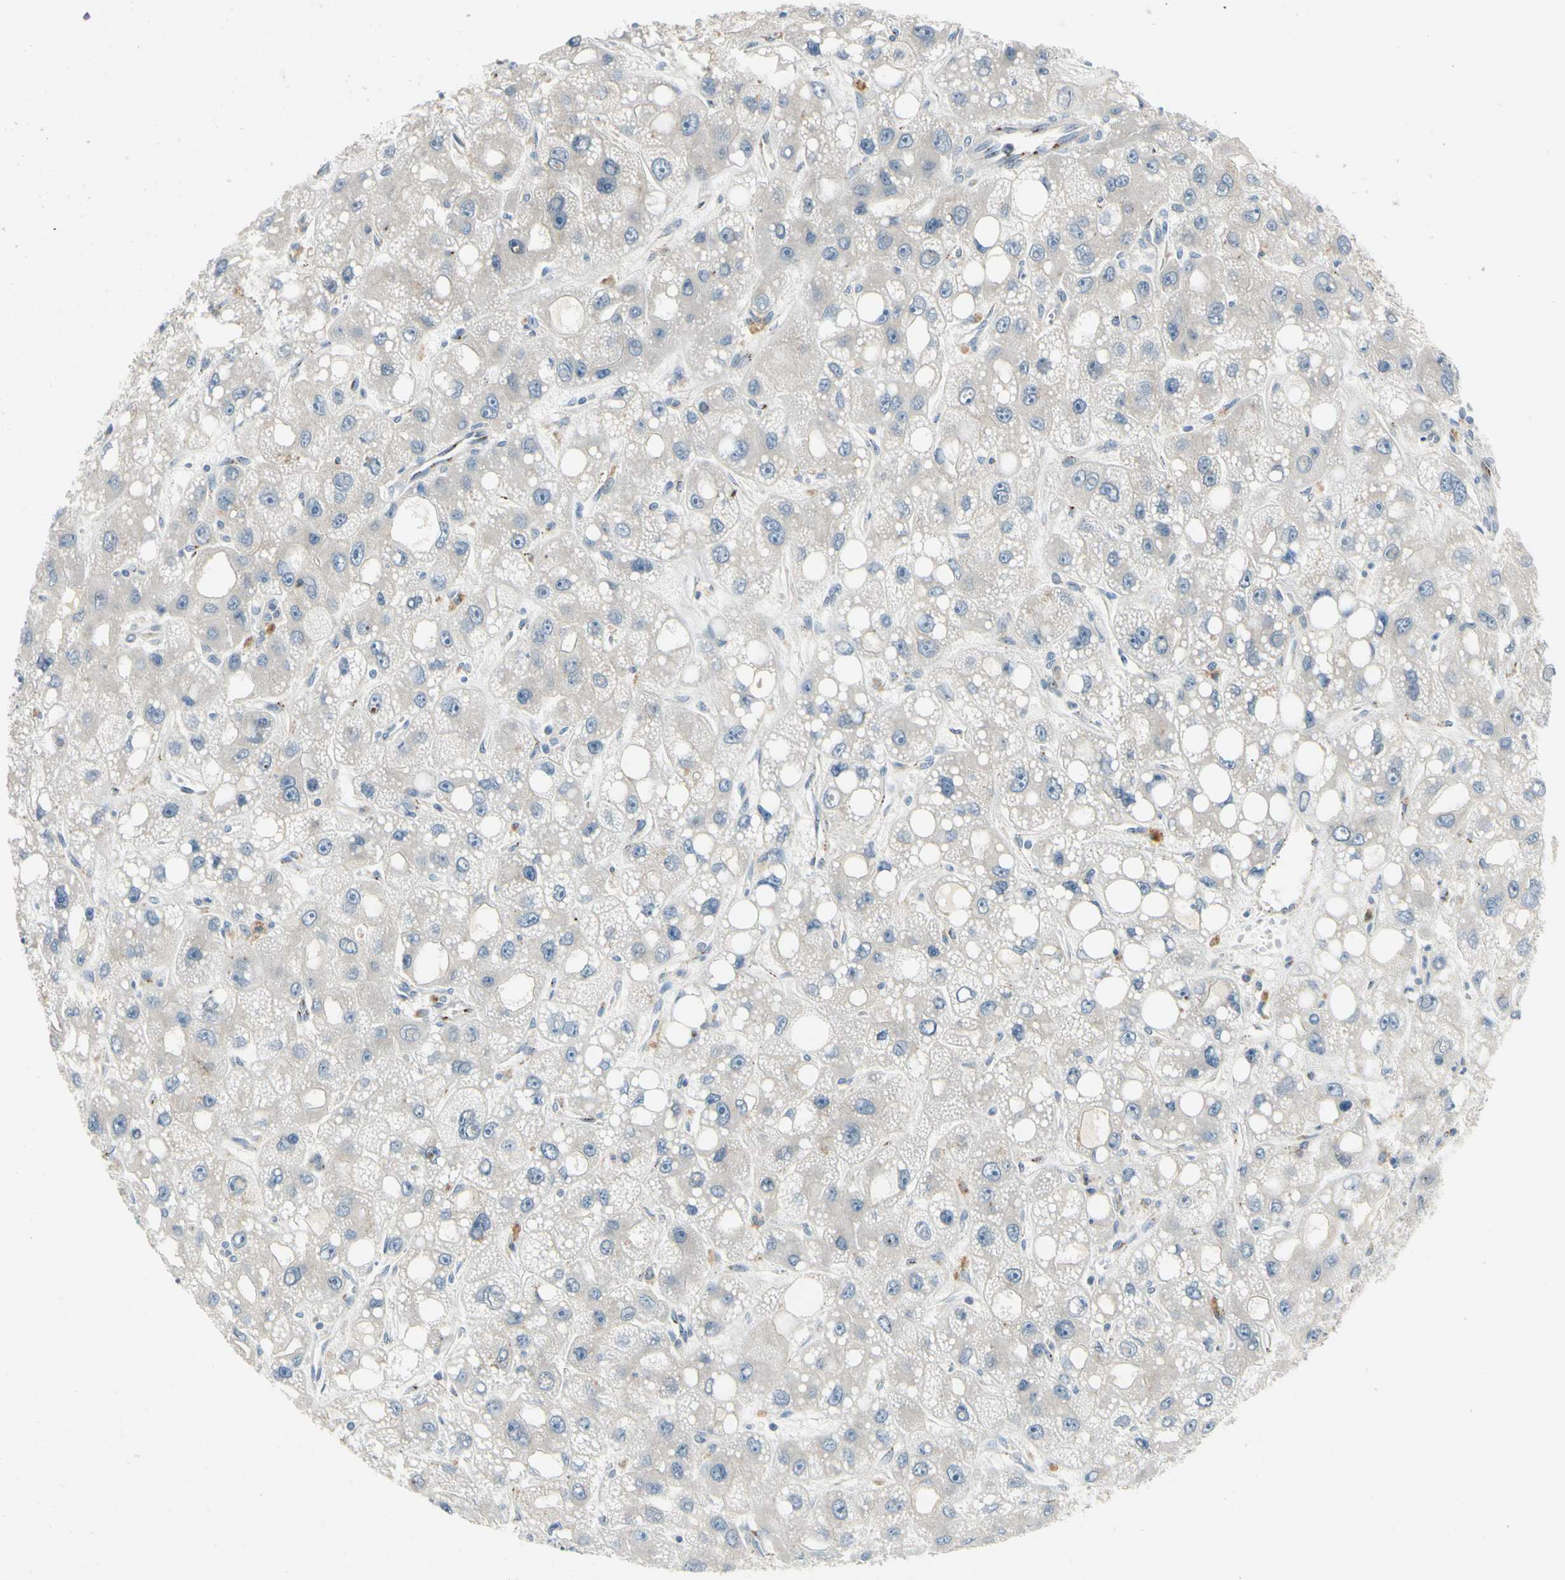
{"staining": {"intensity": "negative", "quantity": "none", "location": "none"}, "tissue": "liver cancer", "cell_type": "Tumor cells", "image_type": "cancer", "snomed": [{"axis": "morphology", "description": "Carcinoma, Hepatocellular, NOS"}, {"axis": "topography", "description": "Liver"}], "caption": "Tumor cells show no significant expression in liver hepatocellular carcinoma. (DAB (3,3'-diaminobenzidine) immunohistochemistry (IHC) visualized using brightfield microscopy, high magnification).", "gene": "MANSC1", "patient": {"sex": "male", "age": 55}}